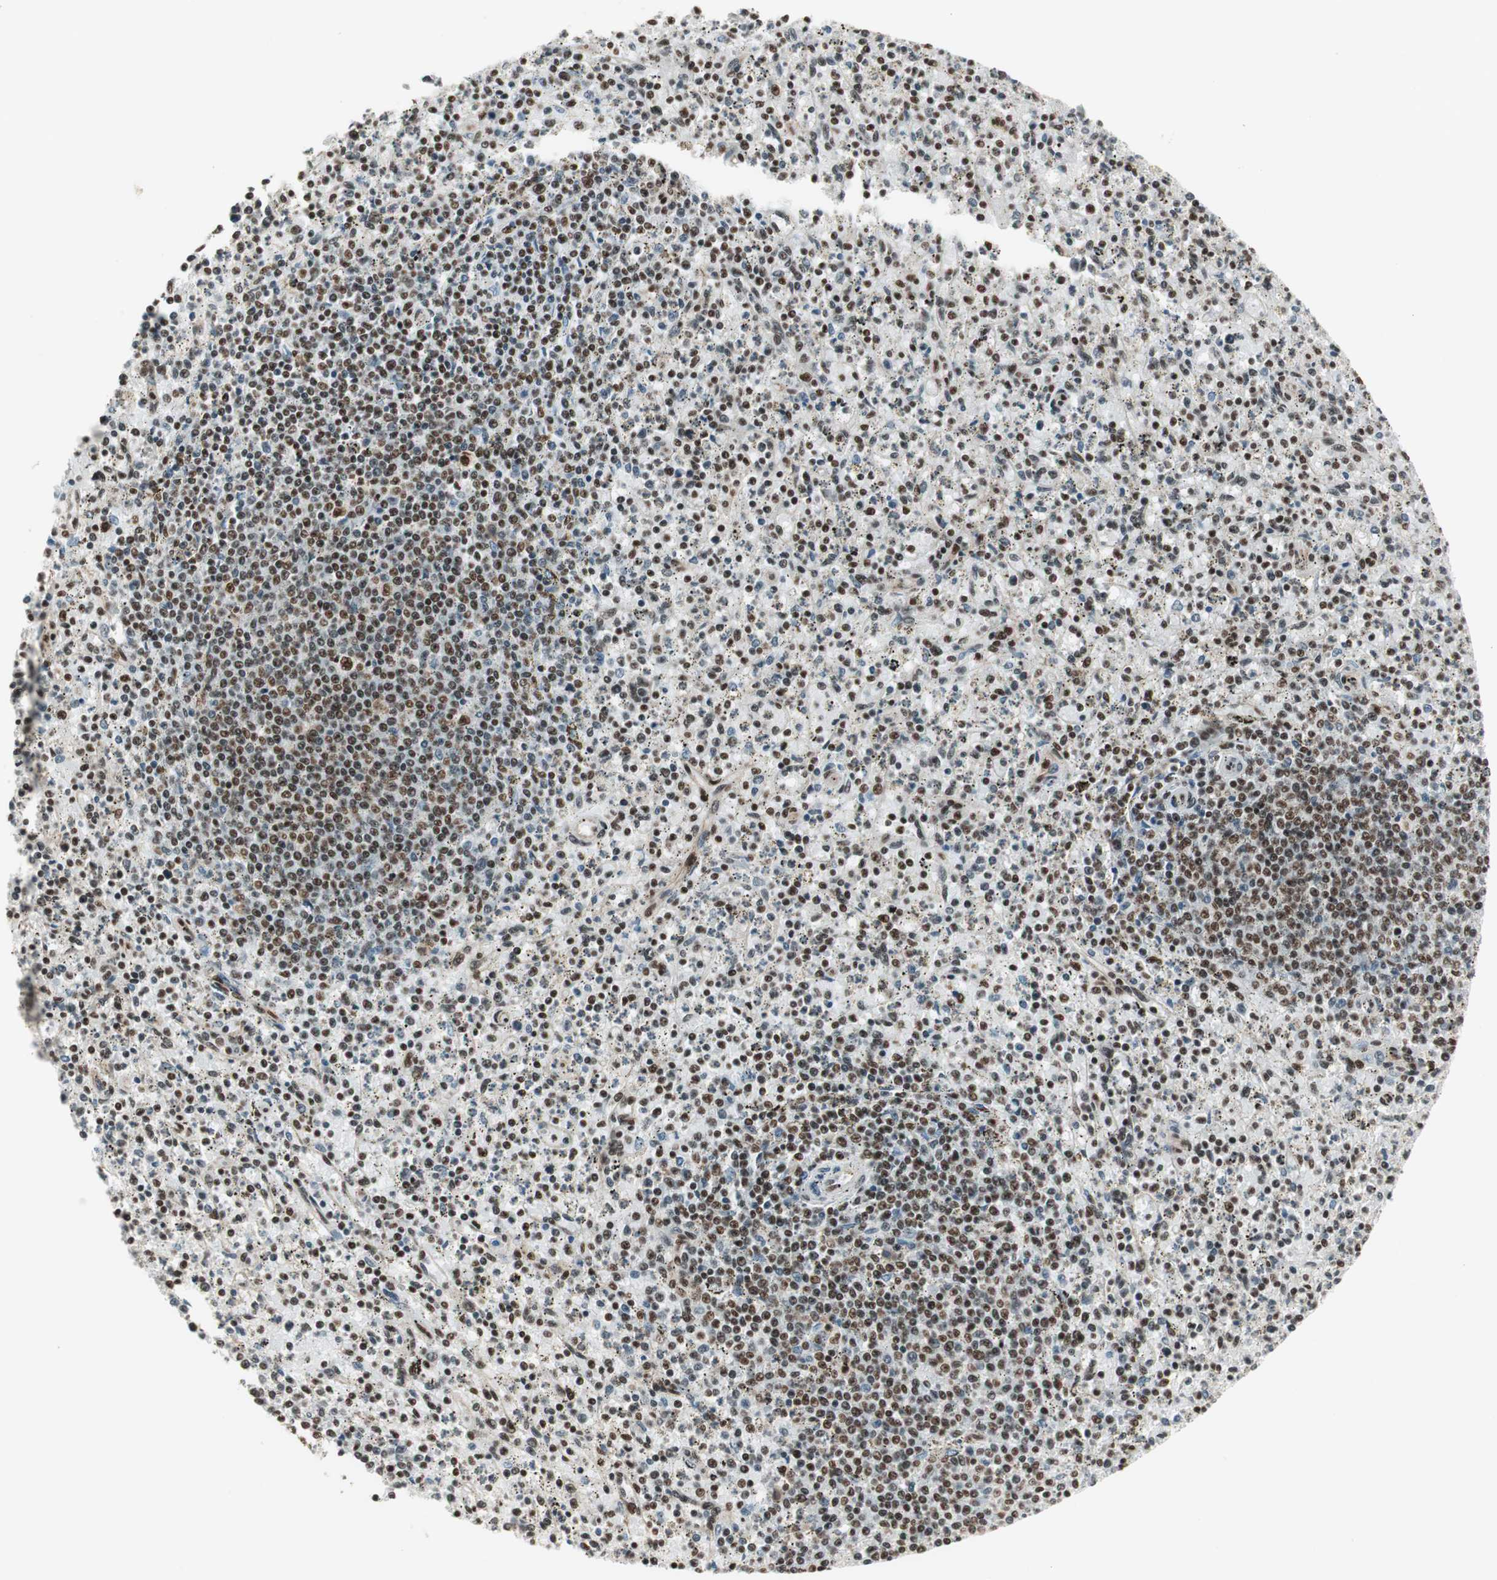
{"staining": {"intensity": "strong", "quantity": ">75%", "location": "nuclear"}, "tissue": "spleen", "cell_type": "Cells in red pulp", "image_type": "normal", "snomed": [{"axis": "morphology", "description": "Normal tissue, NOS"}, {"axis": "topography", "description": "Spleen"}], "caption": "Cells in red pulp display high levels of strong nuclear staining in approximately >75% of cells in benign human spleen.", "gene": "HEXIM1", "patient": {"sex": "male", "age": 72}}